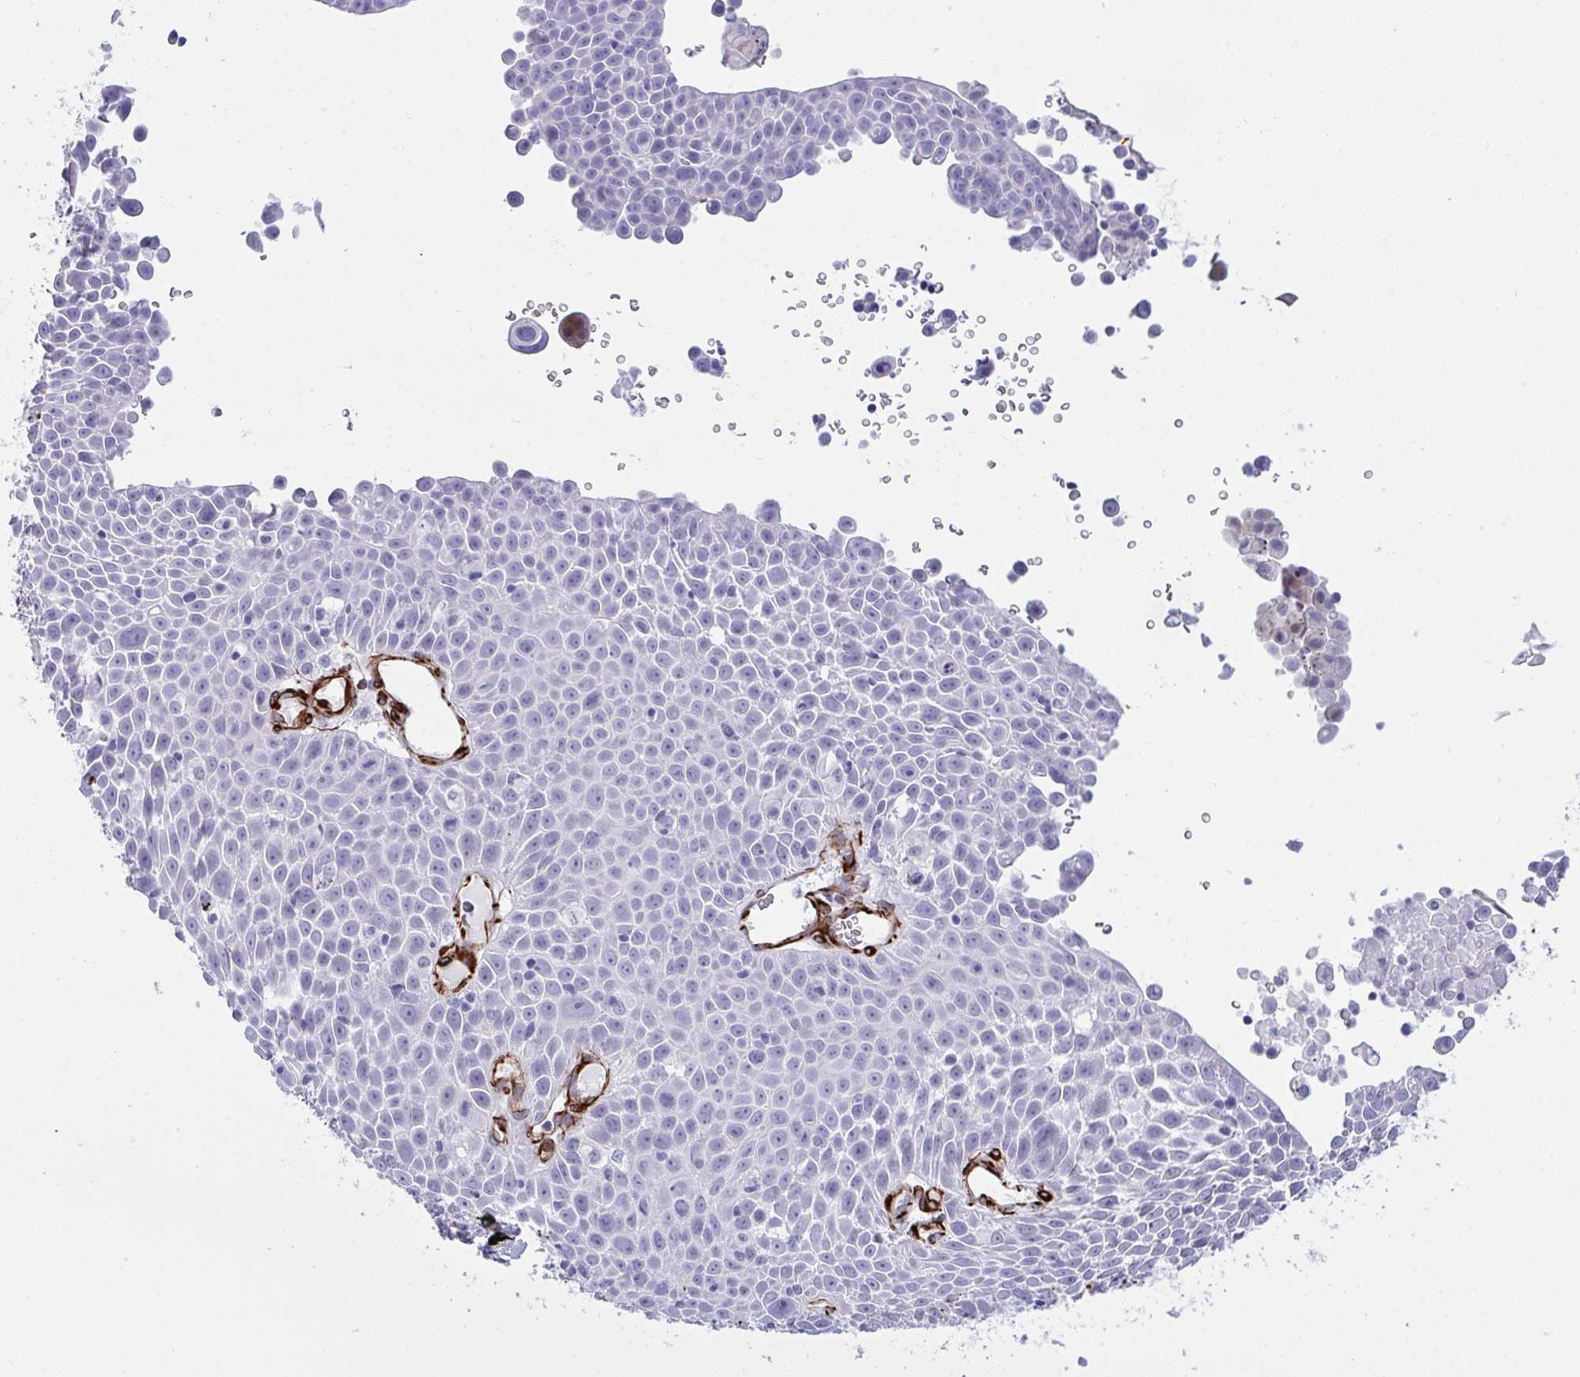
{"staining": {"intensity": "negative", "quantity": "none", "location": "none"}, "tissue": "lung cancer", "cell_type": "Tumor cells", "image_type": "cancer", "snomed": [{"axis": "morphology", "description": "Squamous cell carcinoma, NOS"}, {"axis": "morphology", "description": "Squamous cell carcinoma, metastatic, NOS"}, {"axis": "topography", "description": "Lymph node"}, {"axis": "topography", "description": "Lung"}], "caption": "Immunohistochemistry histopathology image of neoplastic tissue: lung cancer (squamous cell carcinoma) stained with DAB demonstrates no significant protein staining in tumor cells.", "gene": "SLC35B1", "patient": {"sex": "female", "age": 62}}